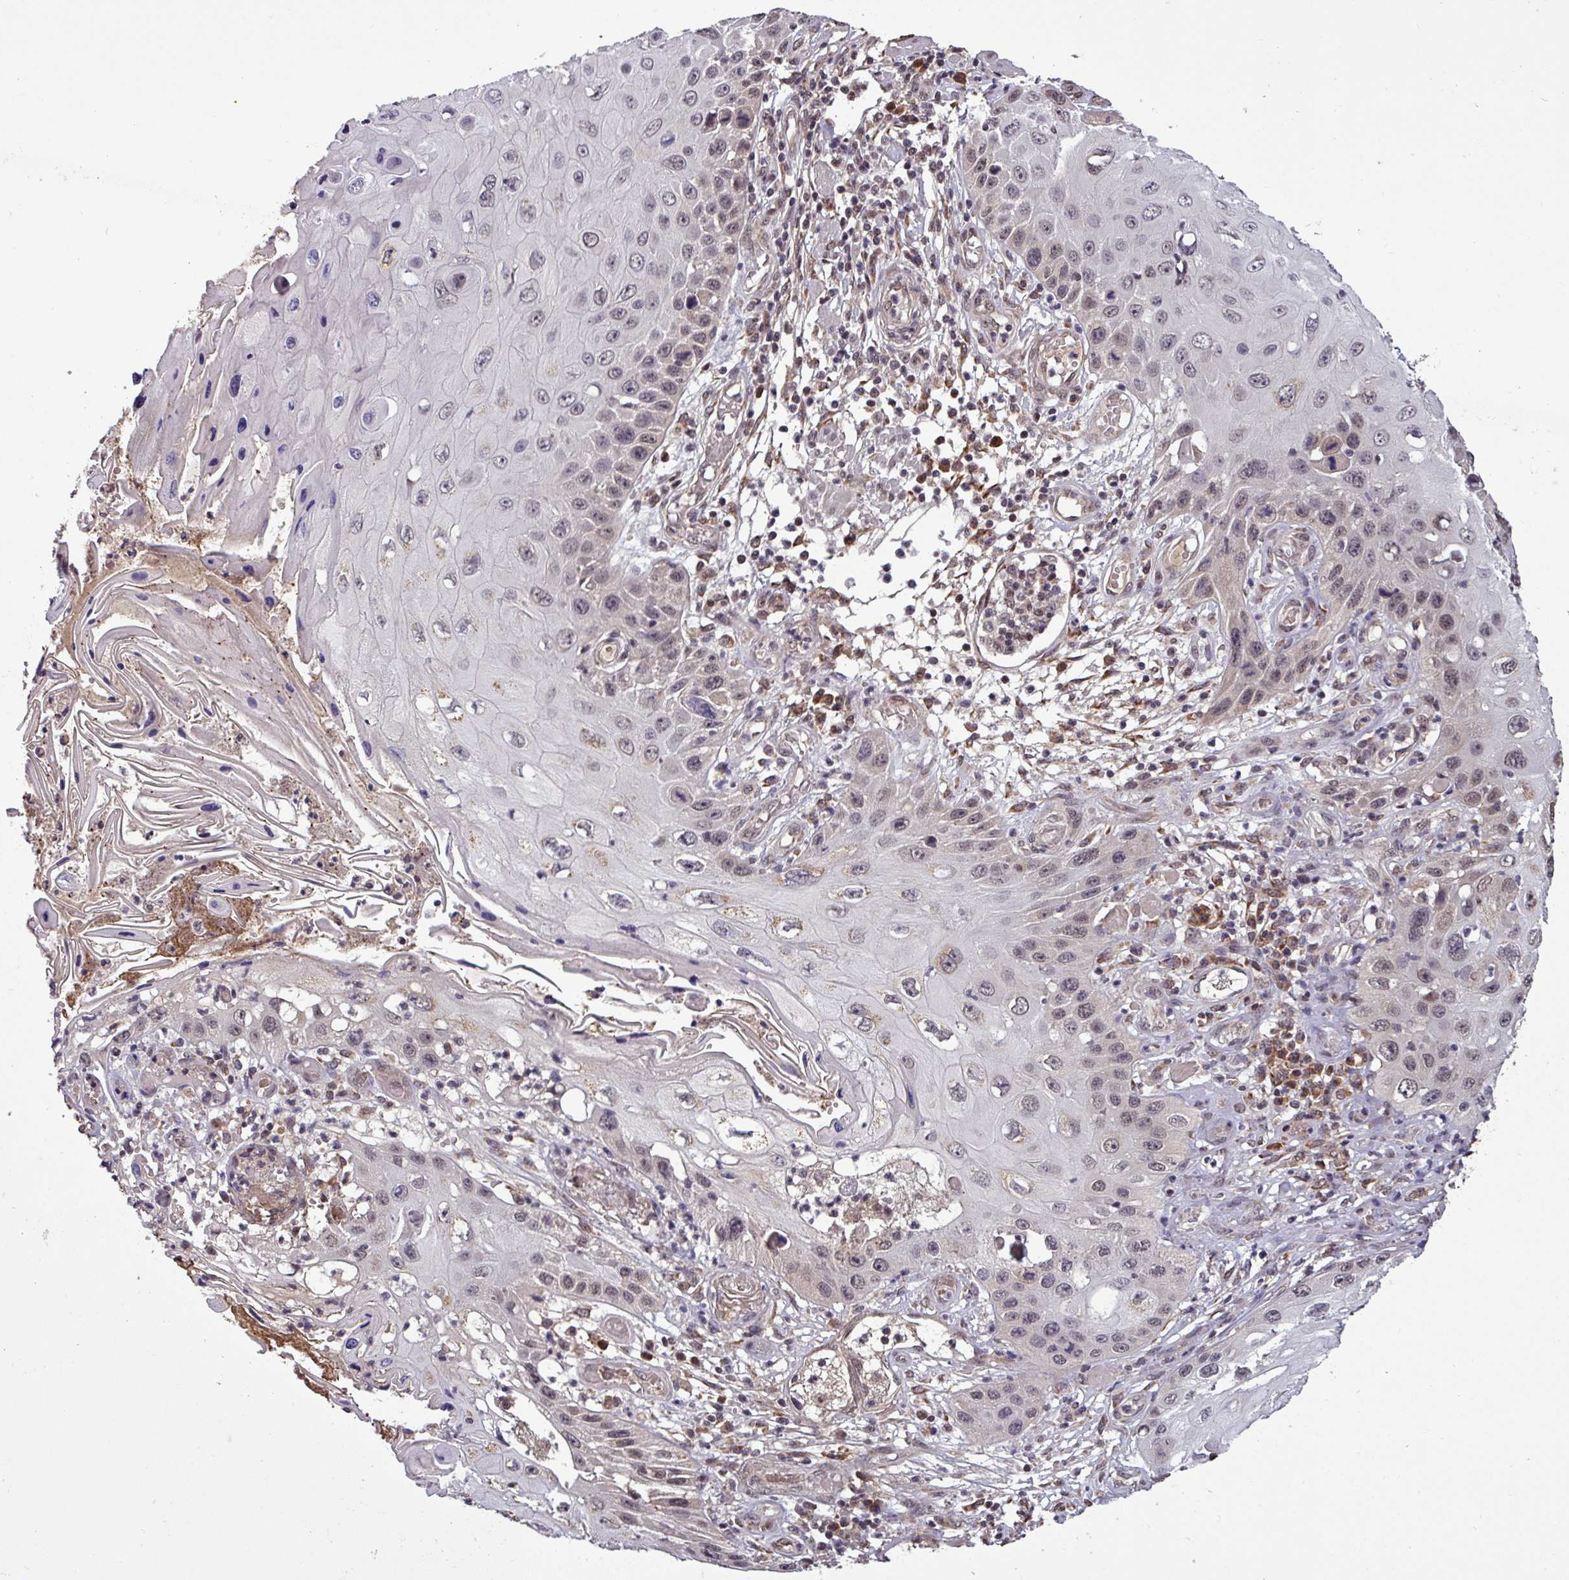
{"staining": {"intensity": "negative", "quantity": "none", "location": "none"}, "tissue": "skin cancer", "cell_type": "Tumor cells", "image_type": "cancer", "snomed": [{"axis": "morphology", "description": "Squamous cell carcinoma, NOS"}, {"axis": "topography", "description": "Skin"}, {"axis": "topography", "description": "Vulva"}], "caption": "DAB immunohistochemical staining of human skin cancer (squamous cell carcinoma) shows no significant positivity in tumor cells.", "gene": "NOB1", "patient": {"sex": "female", "age": 44}}